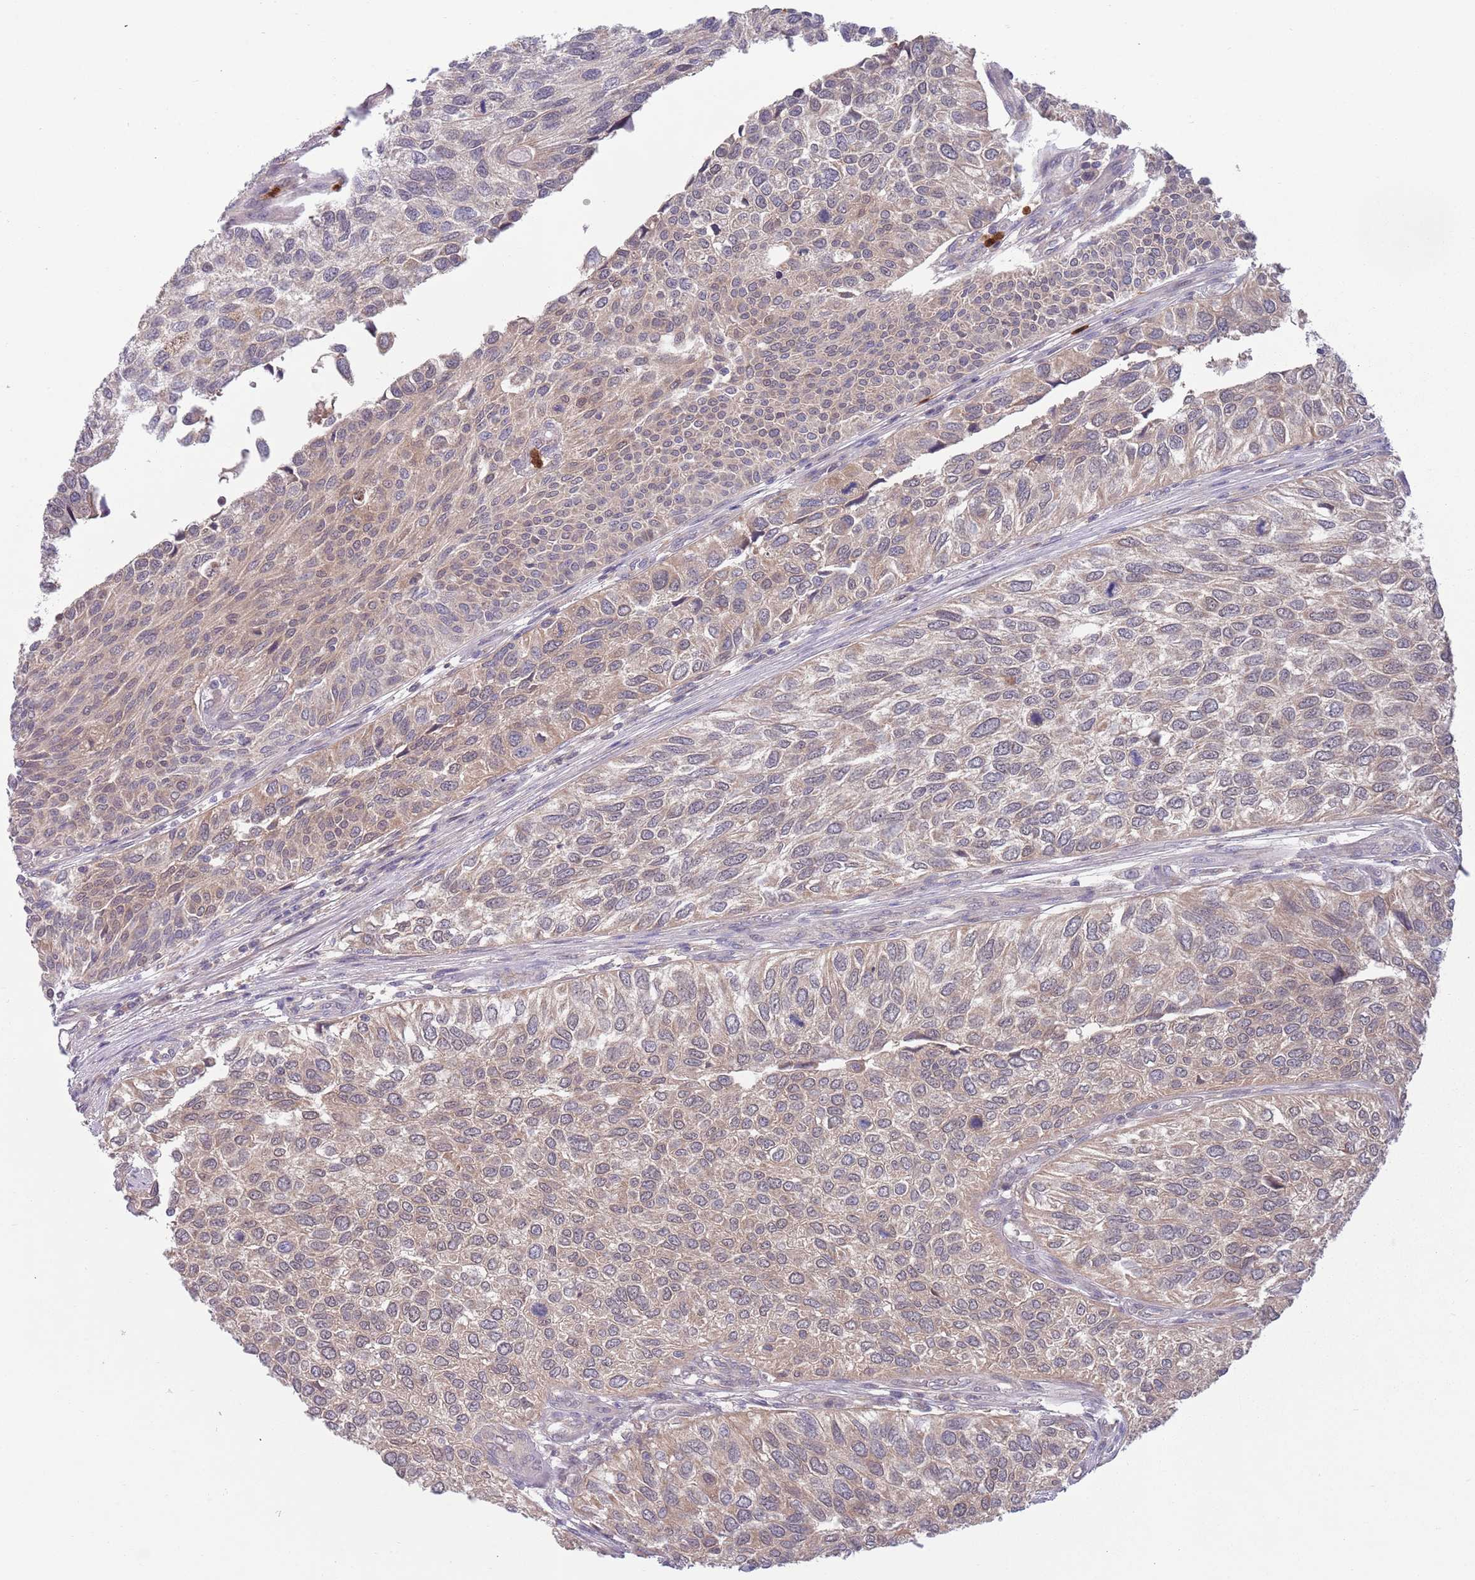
{"staining": {"intensity": "negative", "quantity": "none", "location": "none"}, "tissue": "urothelial cancer", "cell_type": "Tumor cells", "image_type": "cancer", "snomed": [{"axis": "morphology", "description": "Urothelial carcinoma, NOS"}, {"axis": "topography", "description": "Urinary bladder"}], "caption": "Tumor cells are negative for protein expression in human urothelial cancer. (IHC, brightfield microscopy, high magnification).", "gene": "TYW1", "patient": {"sex": "male", "age": 55}}